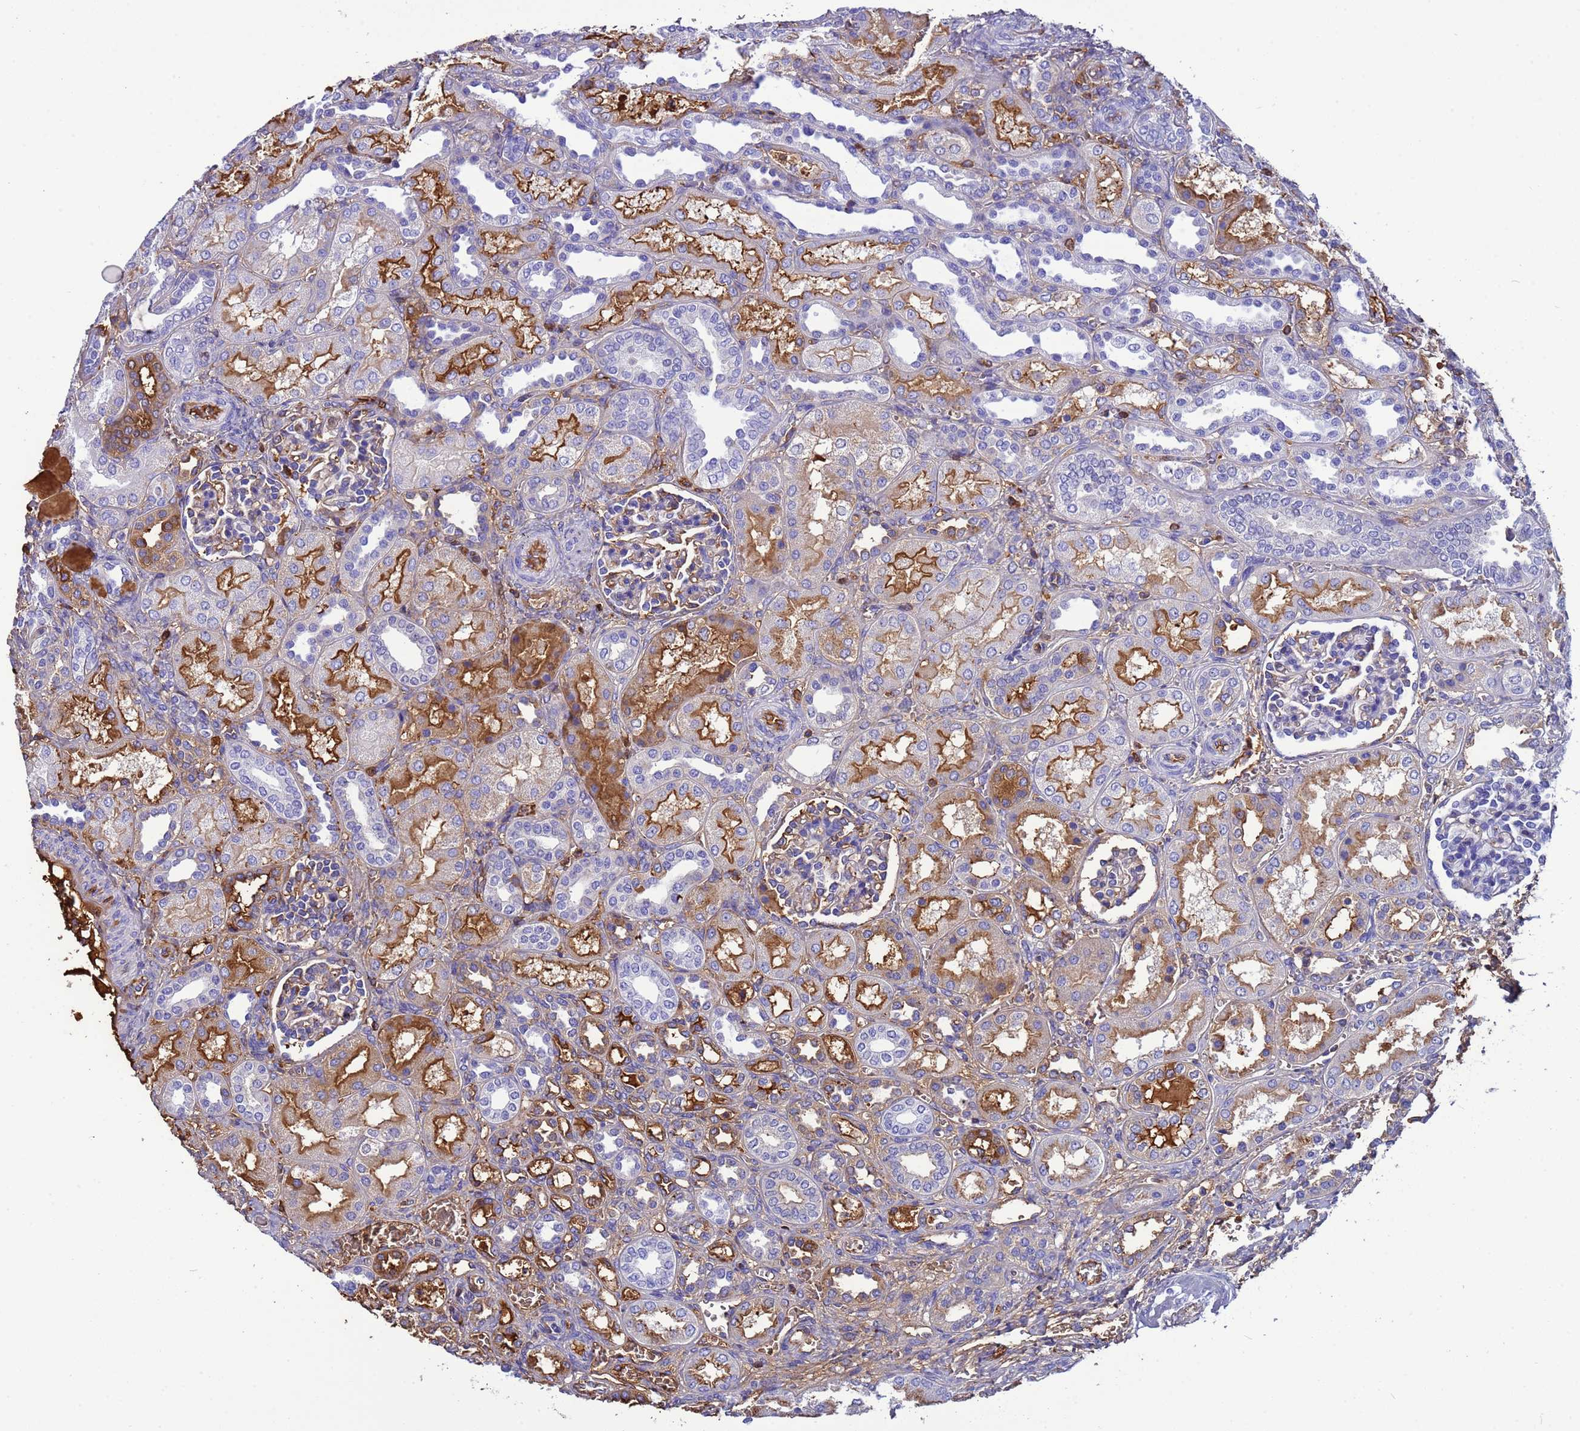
{"staining": {"intensity": "weak", "quantity": "25%-75%", "location": "cytoplasmic/membranous"}, "tissue": "kidney", "cell_type": "Cells in glomeruli", "image_type": "normal", "snomed": [{"axis": "morphology", "description": "Normal tissue, NOS"}, {"axis": "morphology", "description": "Neoplasm, malignant, NOS"}, {"axis": "topography", "description": "Kidney"}], "caption": "This is a micrograph of IHC staining of unremarkable kidney, which shows weak expression in the cytoplasmic/membranous of cells in glomeruli.", "gene": "H1", "patient": {"sex": "female", "age": 1}}